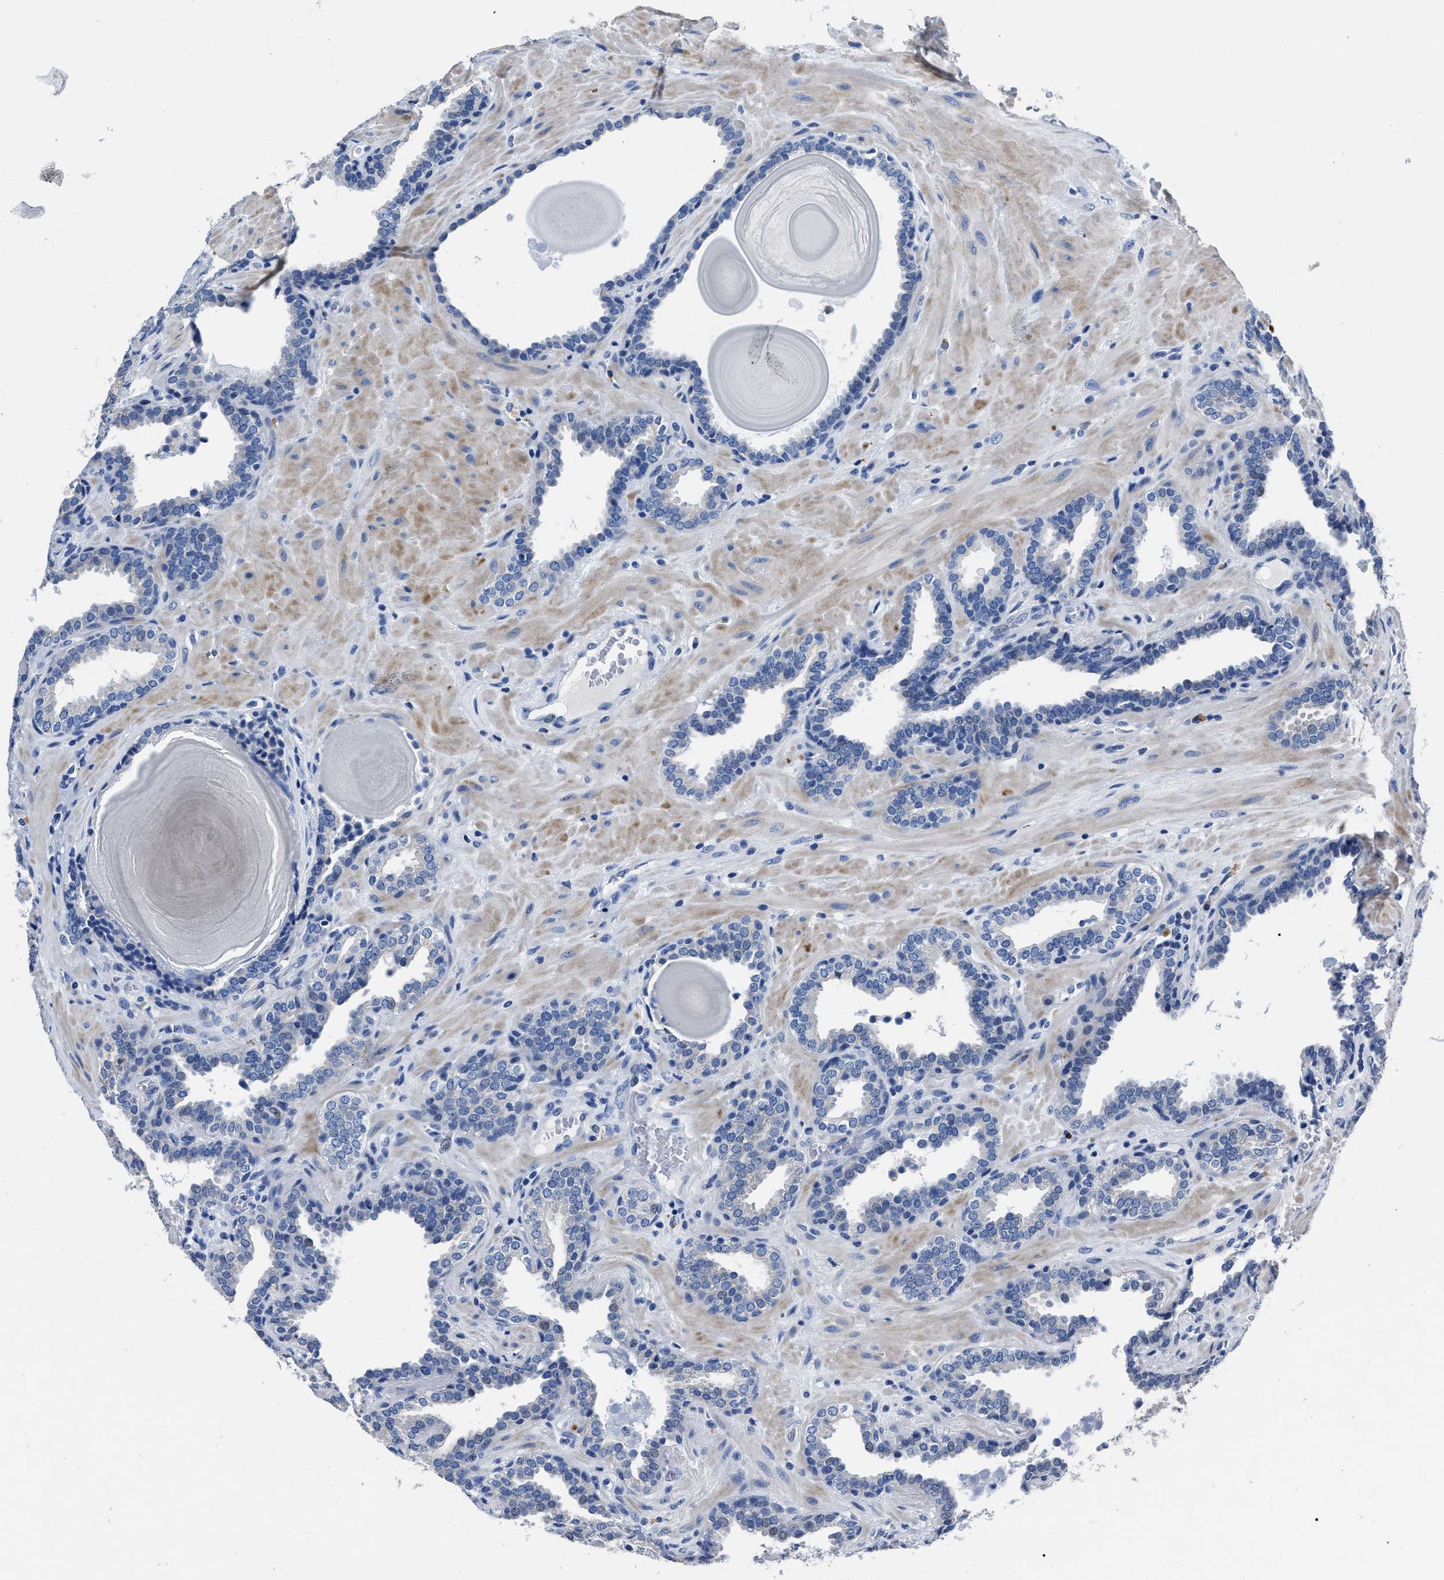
{"staining": {"intensity": "negative", "quantity": "none", "location": "none"}, "tissue": "prostate", "cell_type": "Glandular cells", "image_type": "normal", "snomed": [{"axis": "morphology", "description": "Normal tissue, NOS"}, {"axis": "topography", "description": "Prostate"}], "caption": "Protein analysis of benign prostate displays no significant staining in glandular cells. Nuclei are stained in blue.", "gene": "MOV10L1", "patient": {"sex": "male", "age": 51}}